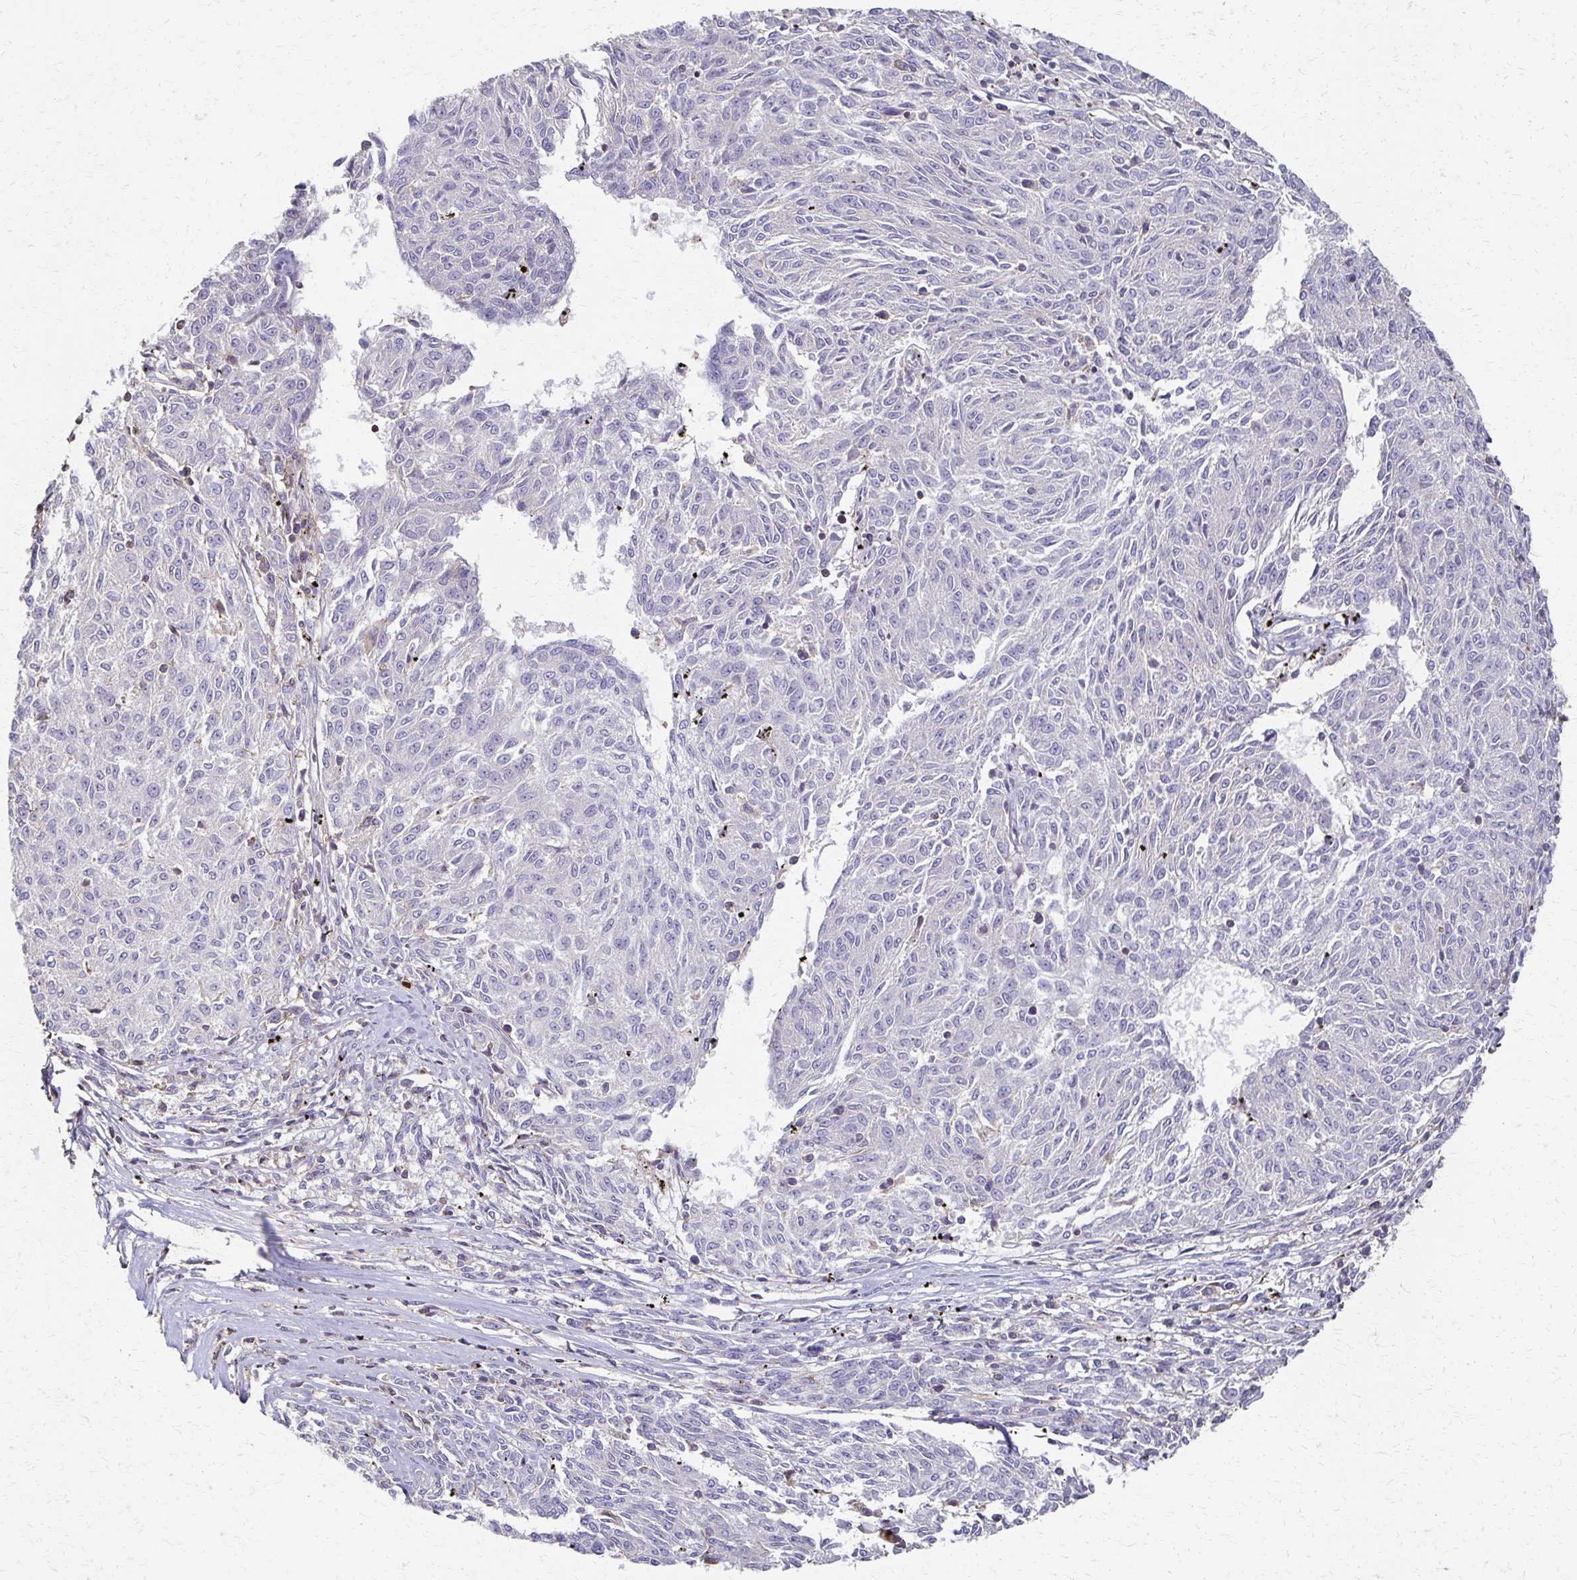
{"staining": {"intensity": "negative", "quantity": "none", "location": "none"}, "tissue": "melanoma", "cell_type": "Tumor cells", "image_type": "cancer", "snomed": [{"axis": "morphology", "description": "Malignant melanoma, NOS"}, {"axis": "topography", "description": "Skin"}], "caption": "Histopathology image shows no significant protein expression in tumor cells of malignant melanoma. (Immunohistochemistry (ihc), brightfield microscopy, high magnification).", "gene": "C1QTNF7", "patient": {"sex": "female", "age": 72}}